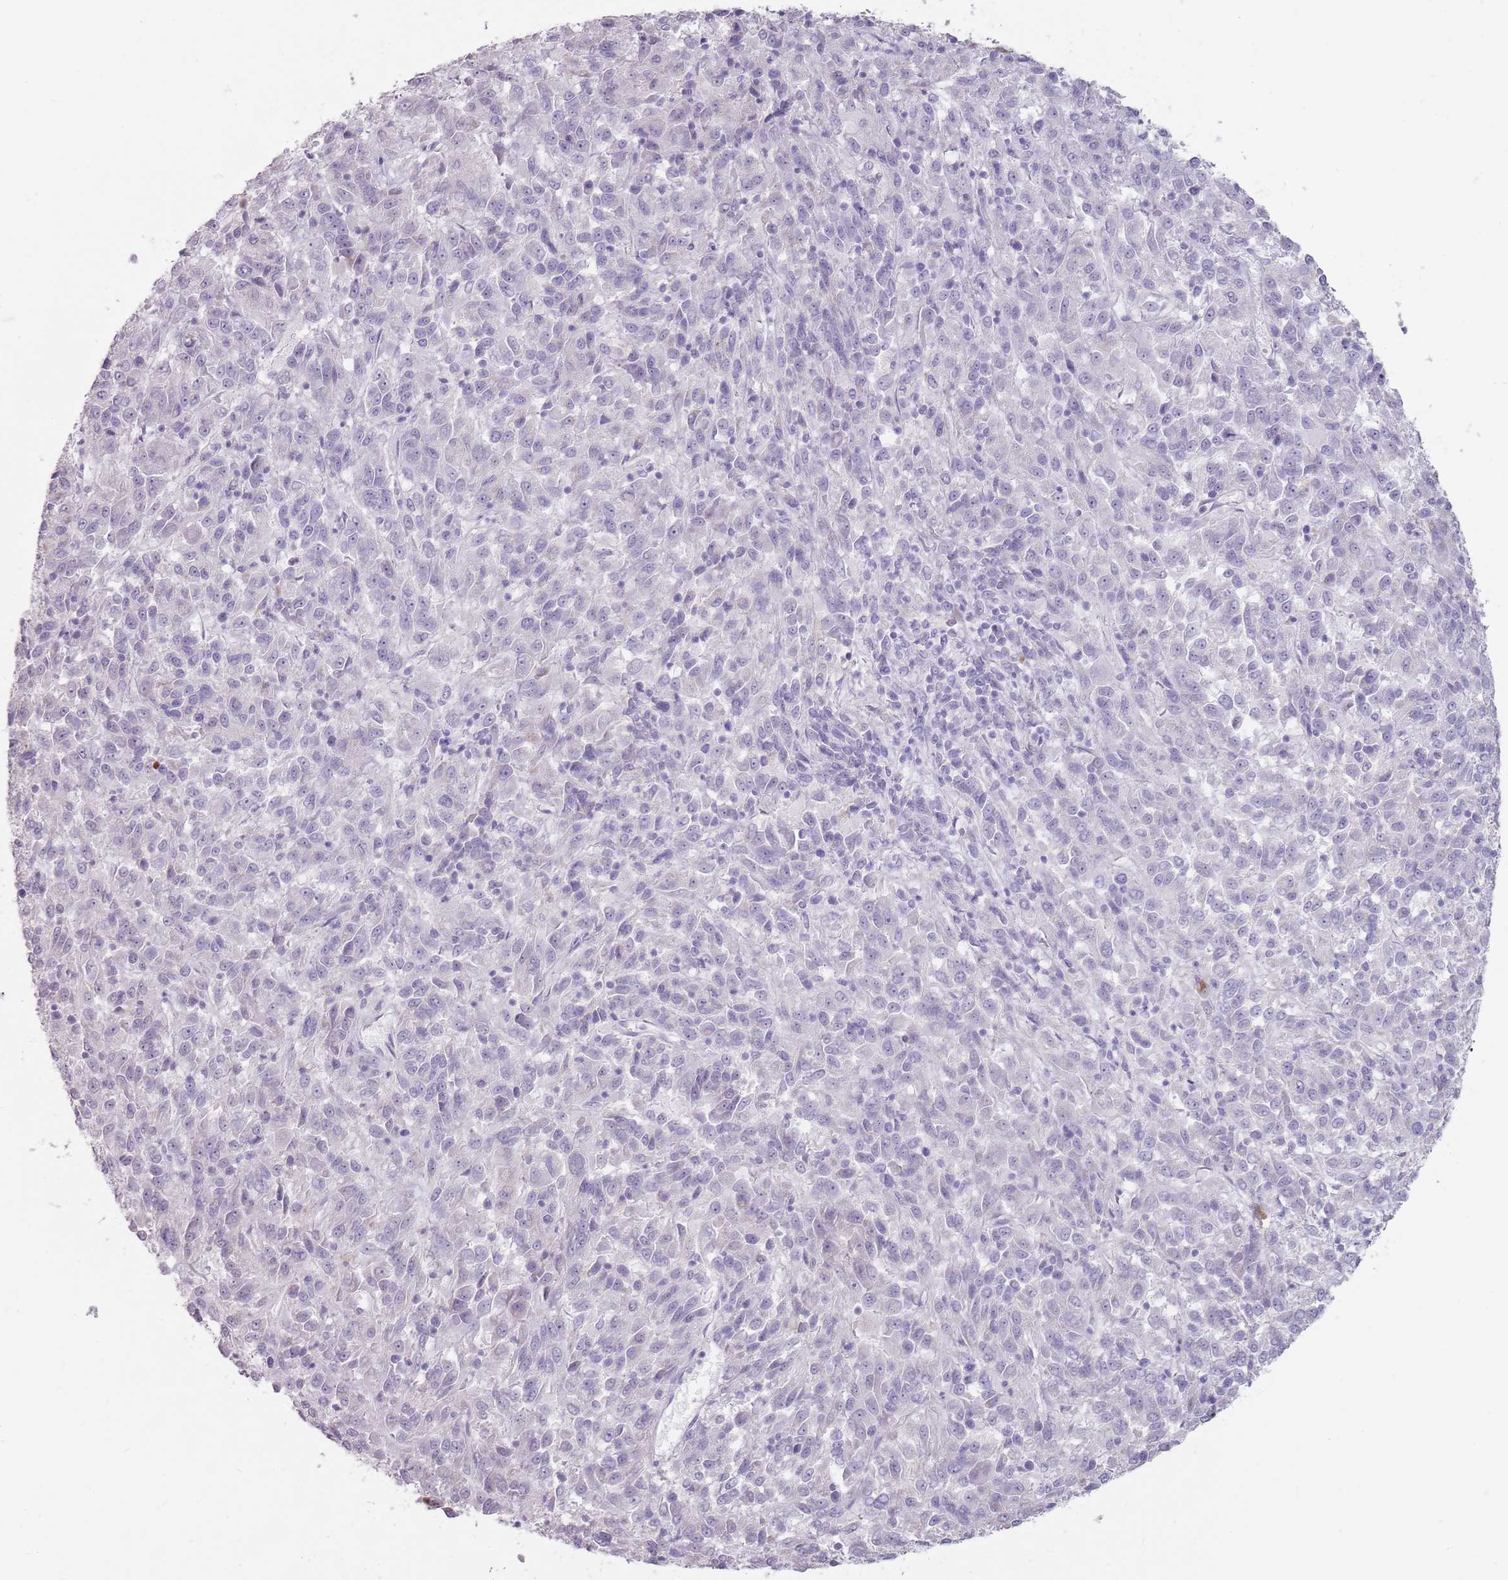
{"staining": {"intensity": "negative", "quantity": "none", "location": "none"}, "tissue": "melanoma", "cell_type": "Tumor cells", "image_type": "cancer", "snomed": [{"axis": "morphology", "description": "Malignant melanoma, Metastatic site"}, {"axis": "topography", "description": "Lung"}], "caption": "Immunohistochemistry (IHC) micrograph of neoplastic tissue: melanoma stained with DAB (3,3'-diaminobenzidine) shows no significant protein expression in tumor cells.", "gene": "STYK1", "patient": {"sex": "male", "age": 64}}